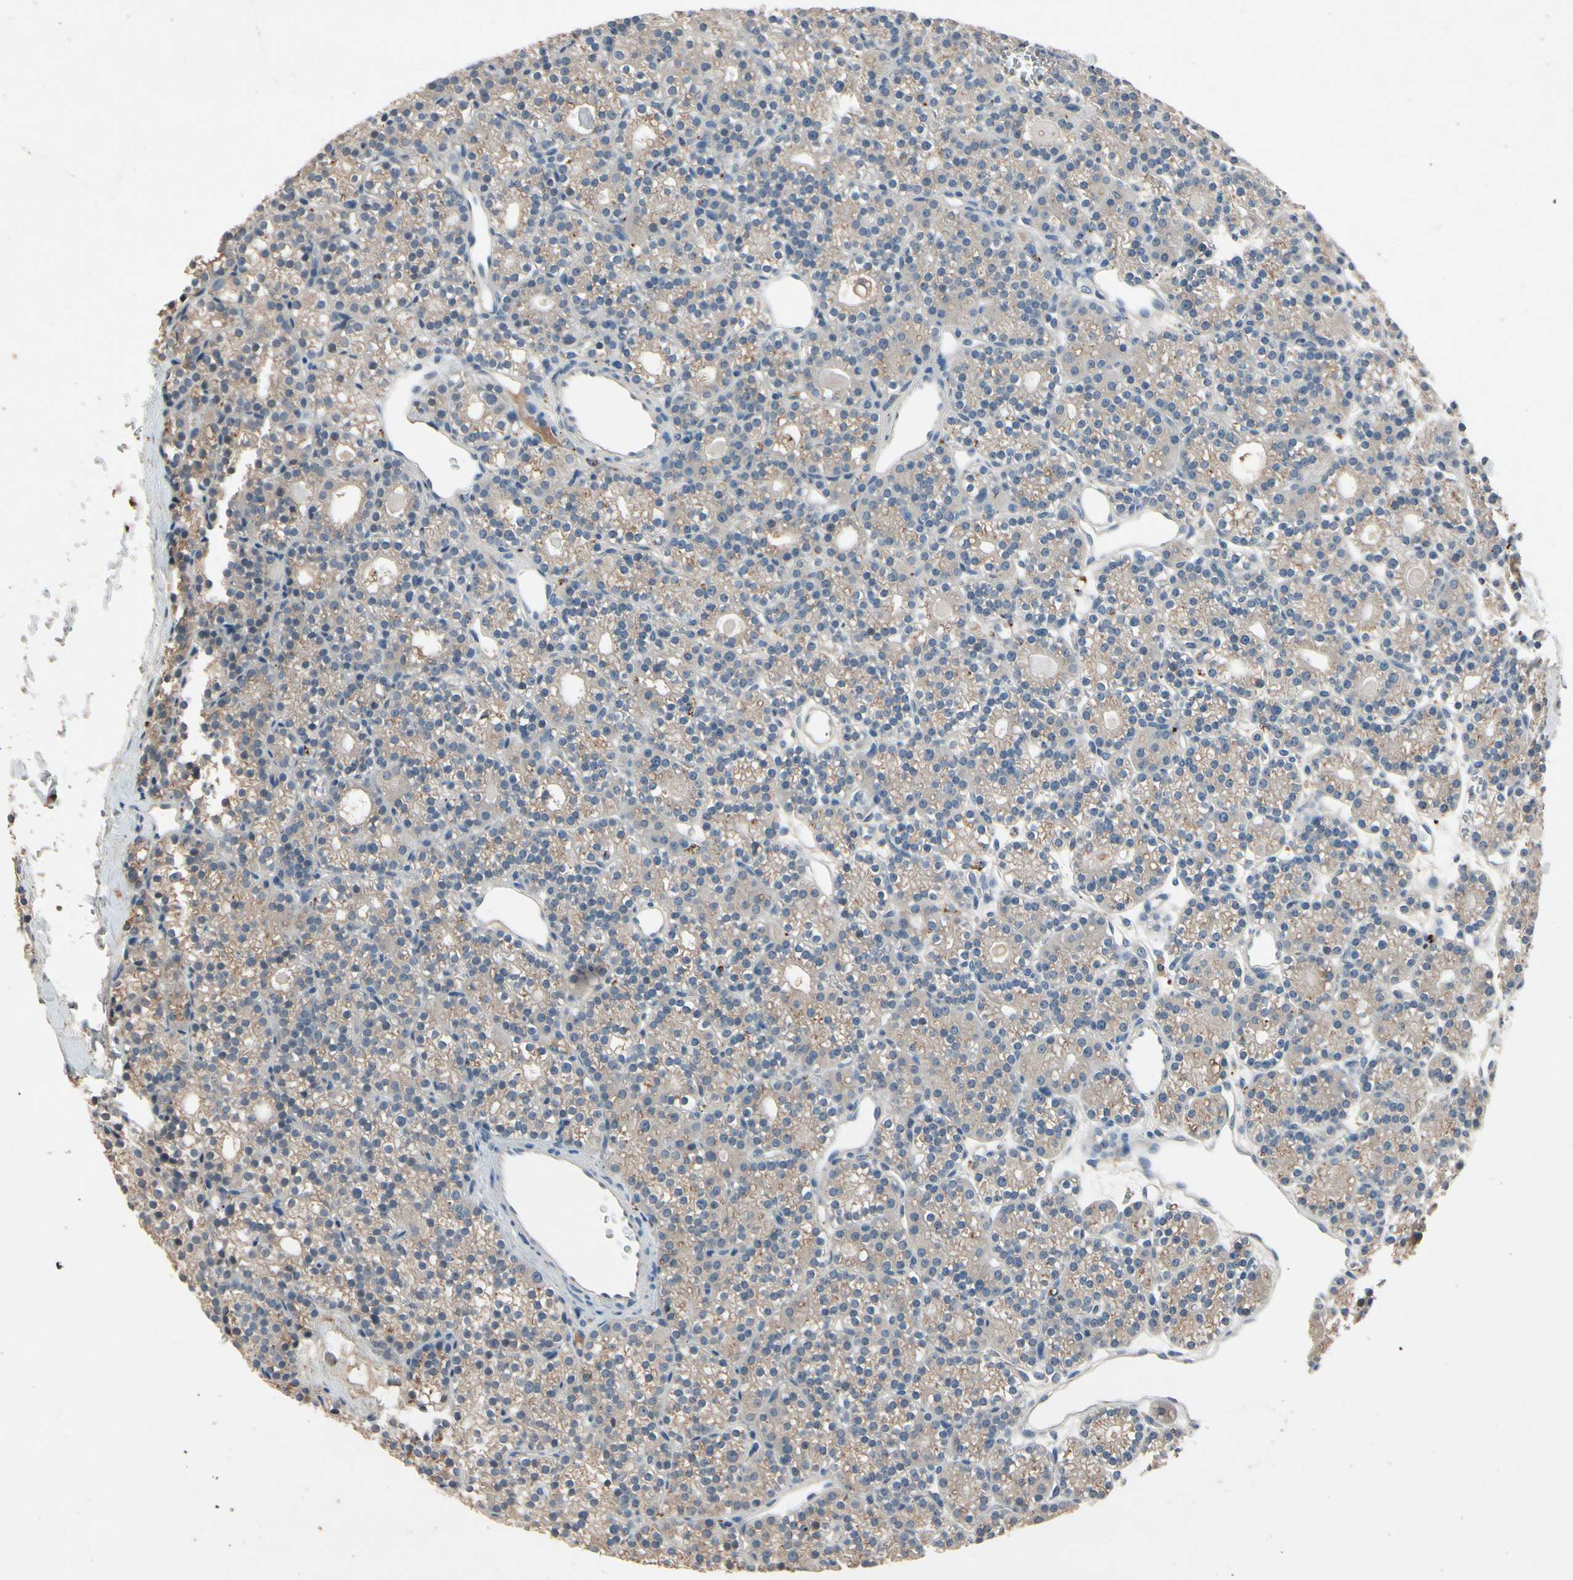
{"staining": {"intensity": "weak", "quantity": ">75%", "location": "cytoplasmic/membranous"}, "tissue": "parathyroid gland", "cell_type": "Glandular cells", "image_type": "normal", "snomed": [{"axis": "morphology", "description": "Normal tissue, NOS"}, {"axis": "topography", "description": "Parathyroid gland"}], "caption": "DAB (3,3'-diaminobenzidine) immunohistochemical staining of benign parathyroid gland exhibits weak cytoplasmic/membranous protein positivity in approximately >75% of glandular cells.", "gene": "IL1RL1", "patient": {"sex": "female", "age": 64}}